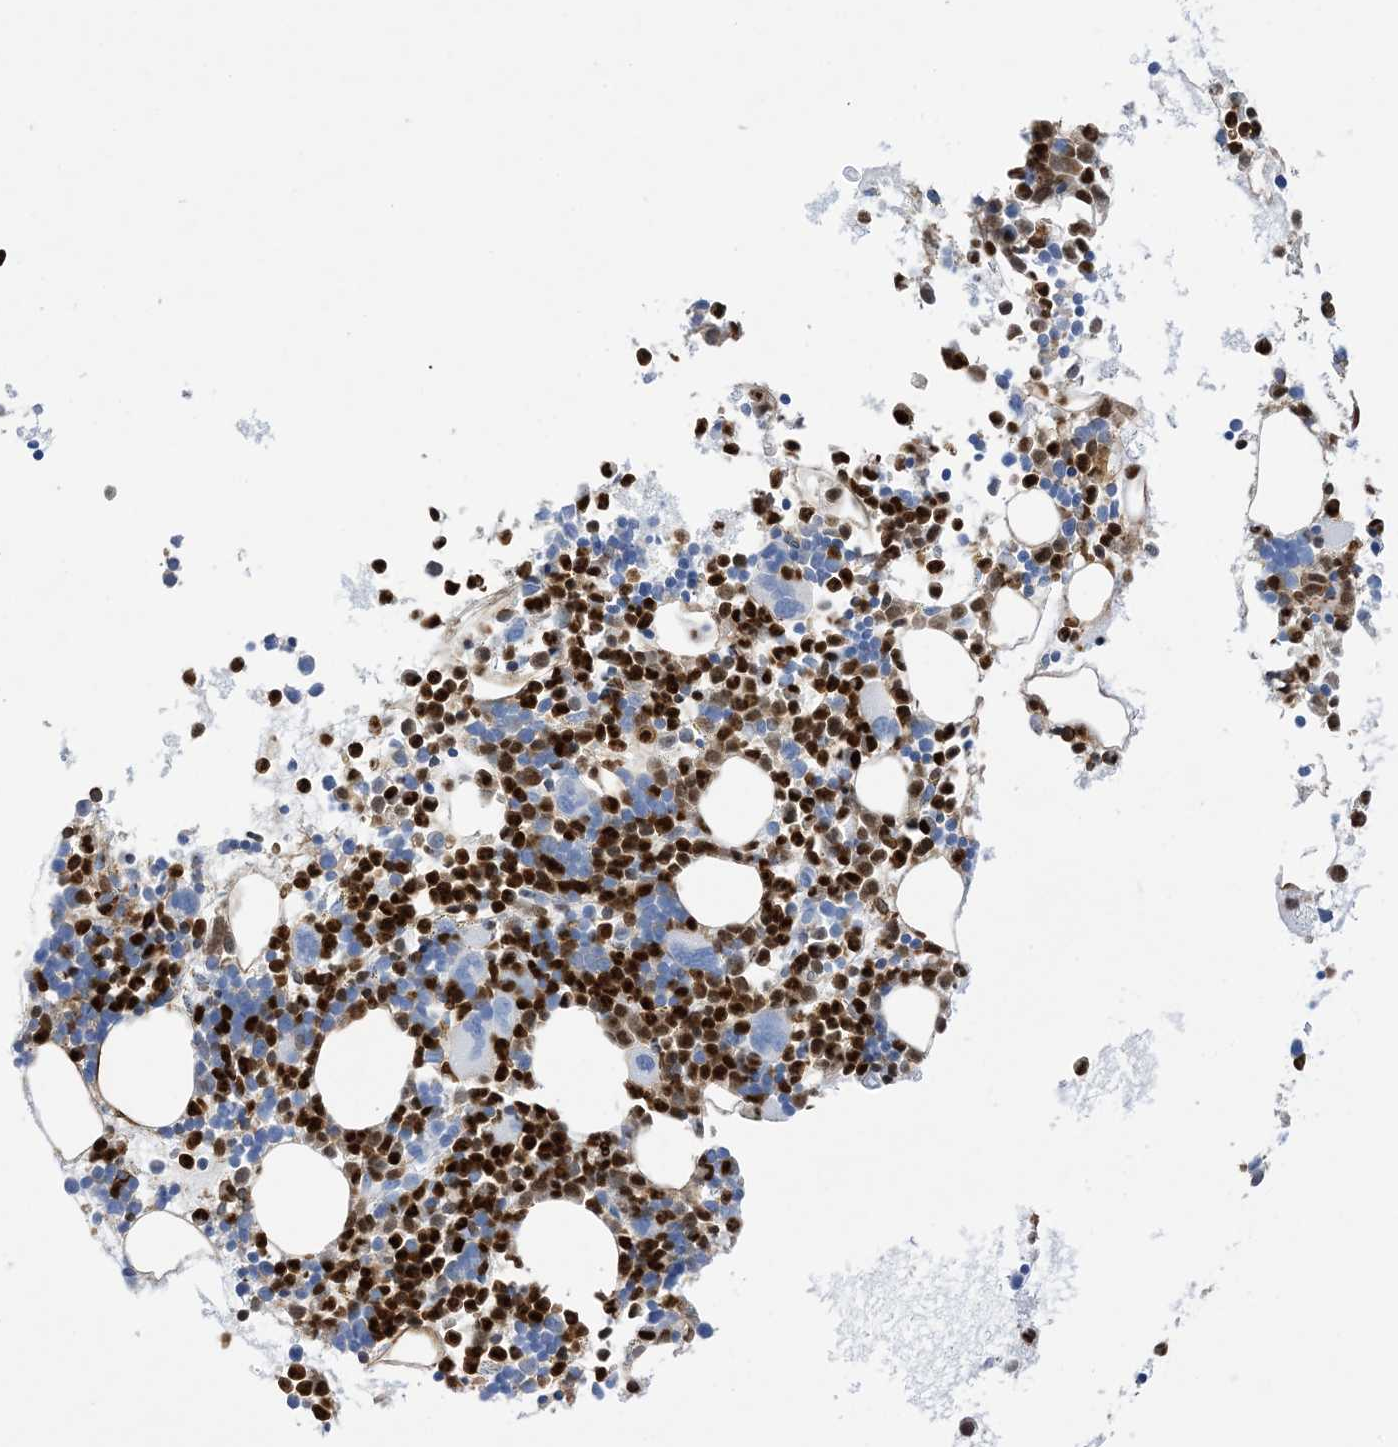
{"staining": {"intensity": "strong", "quantity": "25%-75%", "location": "cytoplasmic/membranous,nuclear"}, "tissue": "bone marrow", "cell_type": "Hematopoietic cells", "image_type": "normal", "snomed": [{"axis": "morphology", "description": "Normal tissue, NOS"}, {"axis": "topography", "description": "Bone marrow"}], "caption": "Protein staining exhibits strong cytoplasmic/membranous,nuclear positivity in approximately 25%-75% of hematopoietic cells in benign bone marrow.", "gene": "ANXA1", "patient": {"sex": "female", "age": 62}}